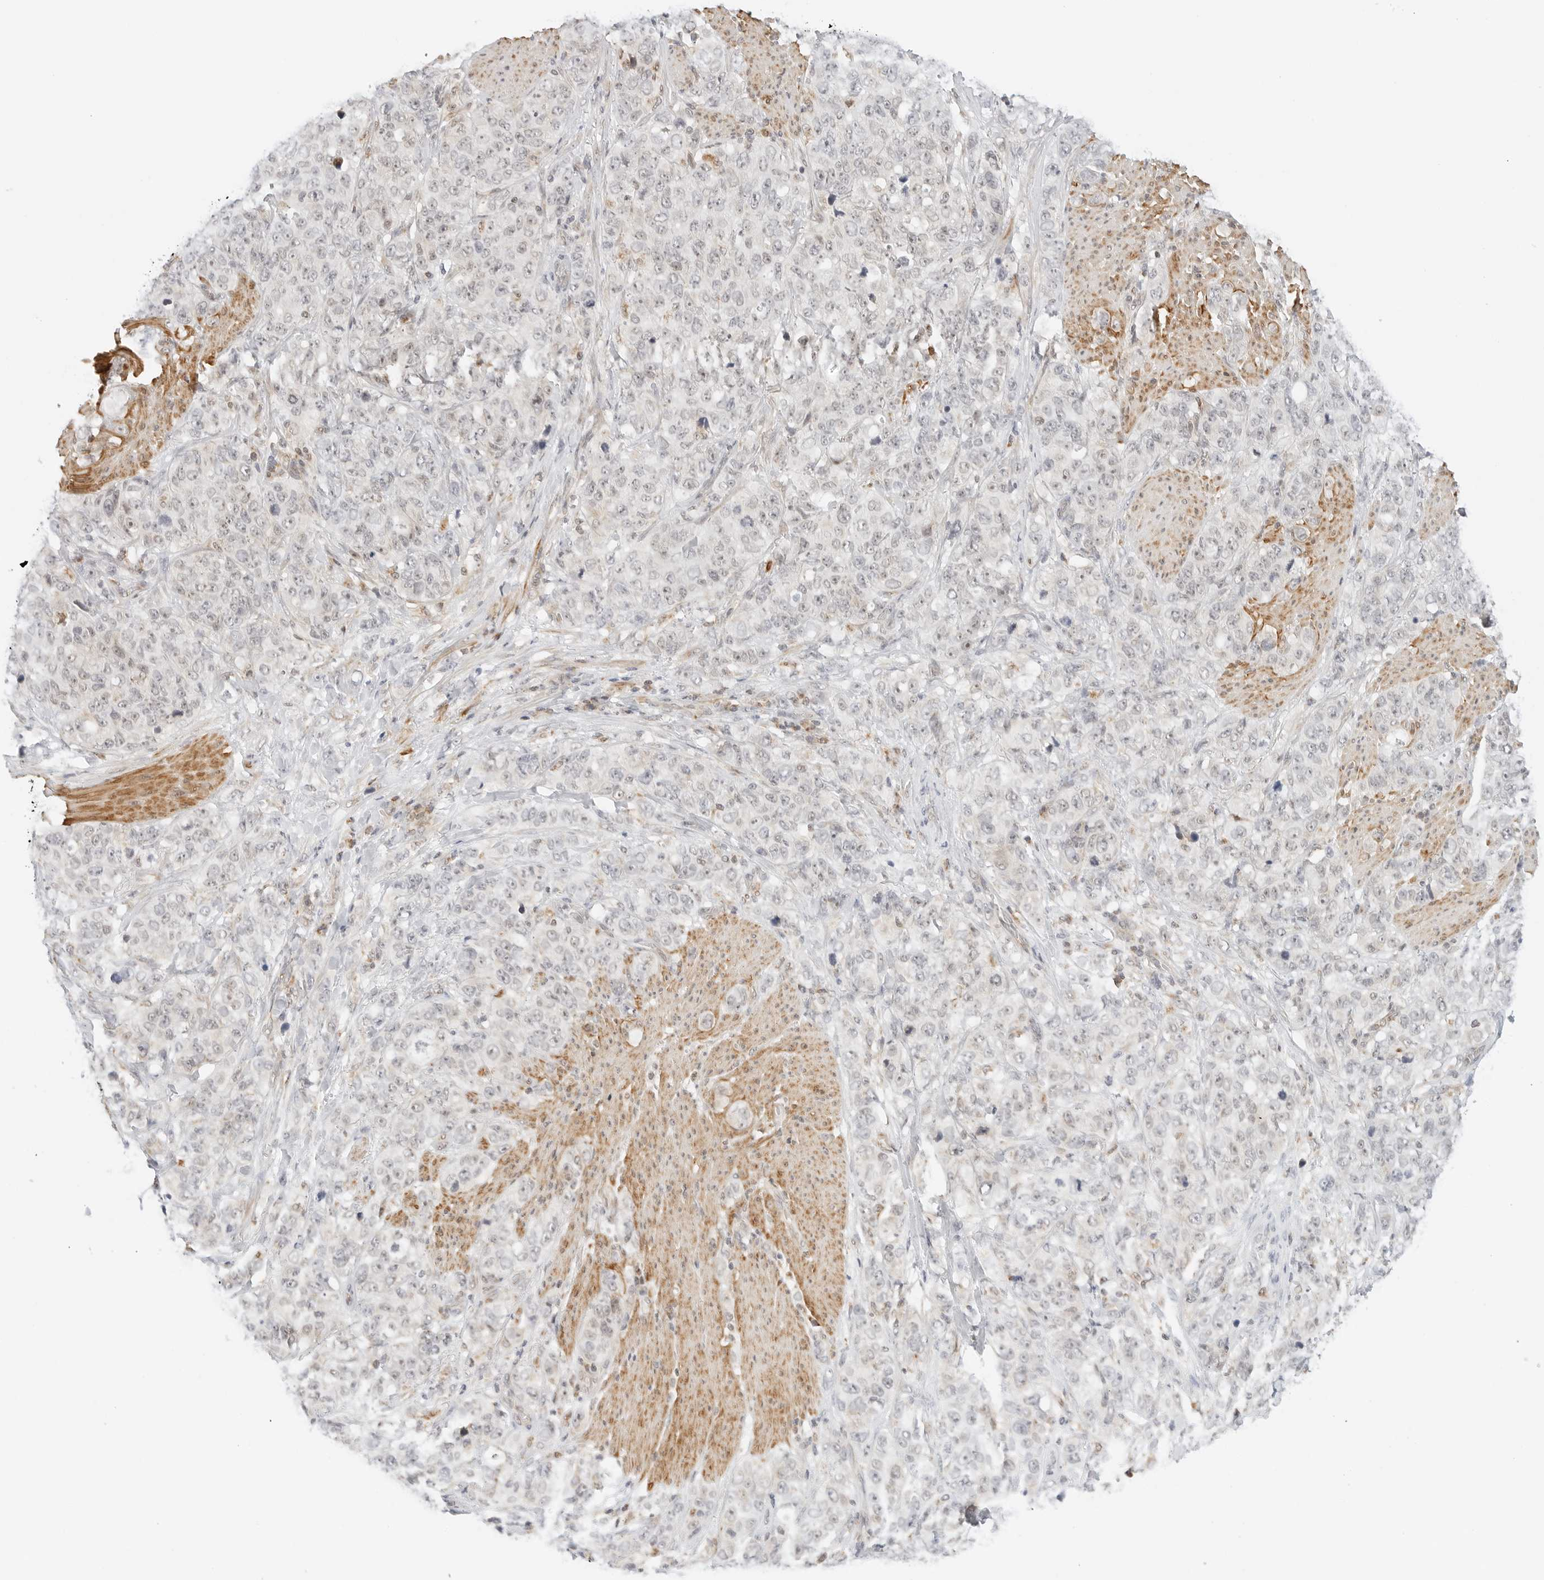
{"staining": {"intensity": "negative", "quantity": "none", "location": "none"}, "tissue": "stomach cancer", "cell_type": "Tumor cells", "image_type": "cancer", "snomed": [{"axis": "morphology", "description": "Adenocarcinoma, NOS"}, {"axis": "topography", "description": "Stomach"}], "caption": "High power microscopy micrograph of an IHC histopathology image of stomach cancer (adenocarcinoma), revealing no significant positivity in tumor cells. (Brightfield microscopy of DAB (3,3'-diaminobenzidine) immunohistochemistry at high magnification).", "gene": "GORAB", "patient": {"sex": "male", "age": 48}}